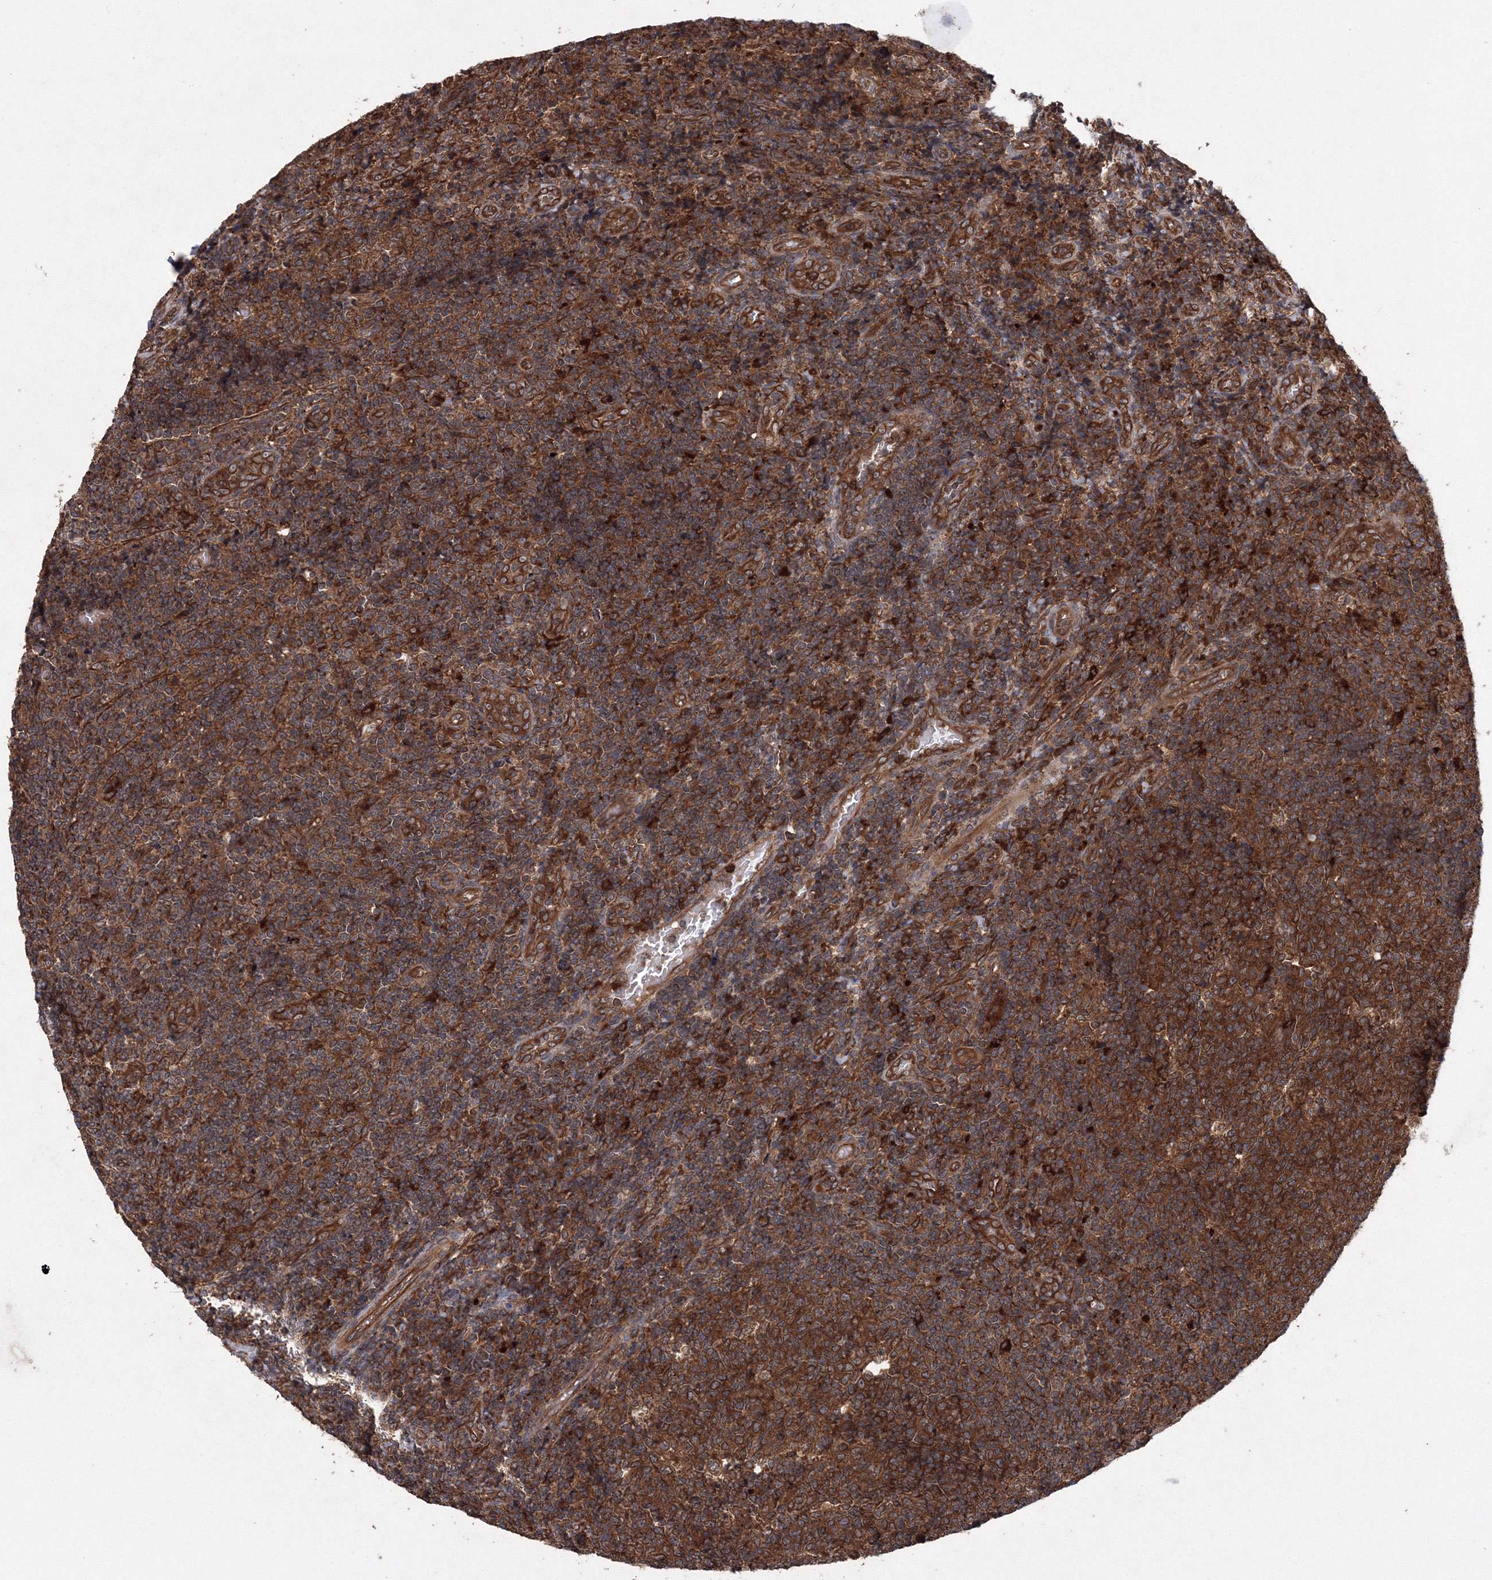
{"staining": {"intensity": "strong", "quantity": ">75%", "location": "cytoplasmic/membranous"}, "tissue": "tonsil", "cell_type": "Germinal center cells", "image_type": "normal", "snomed": [{"axis": "morphology", "description": "Normal tissue, NOS"}, {"axis": "topography", "description": "Tonsil"}], "caption": "Immunohistochemistry (IHC) of benign tonsil displays high levels of strong cytoplasmic/membranous staining in approximately >75% of germinal center cells. (DAB (3,3'-diaminobenzidine) IHC, brown staining for protein, blue staining for nuclei).", "gene": "ATG3", "patient": {"sex": "female", "age": 19}}